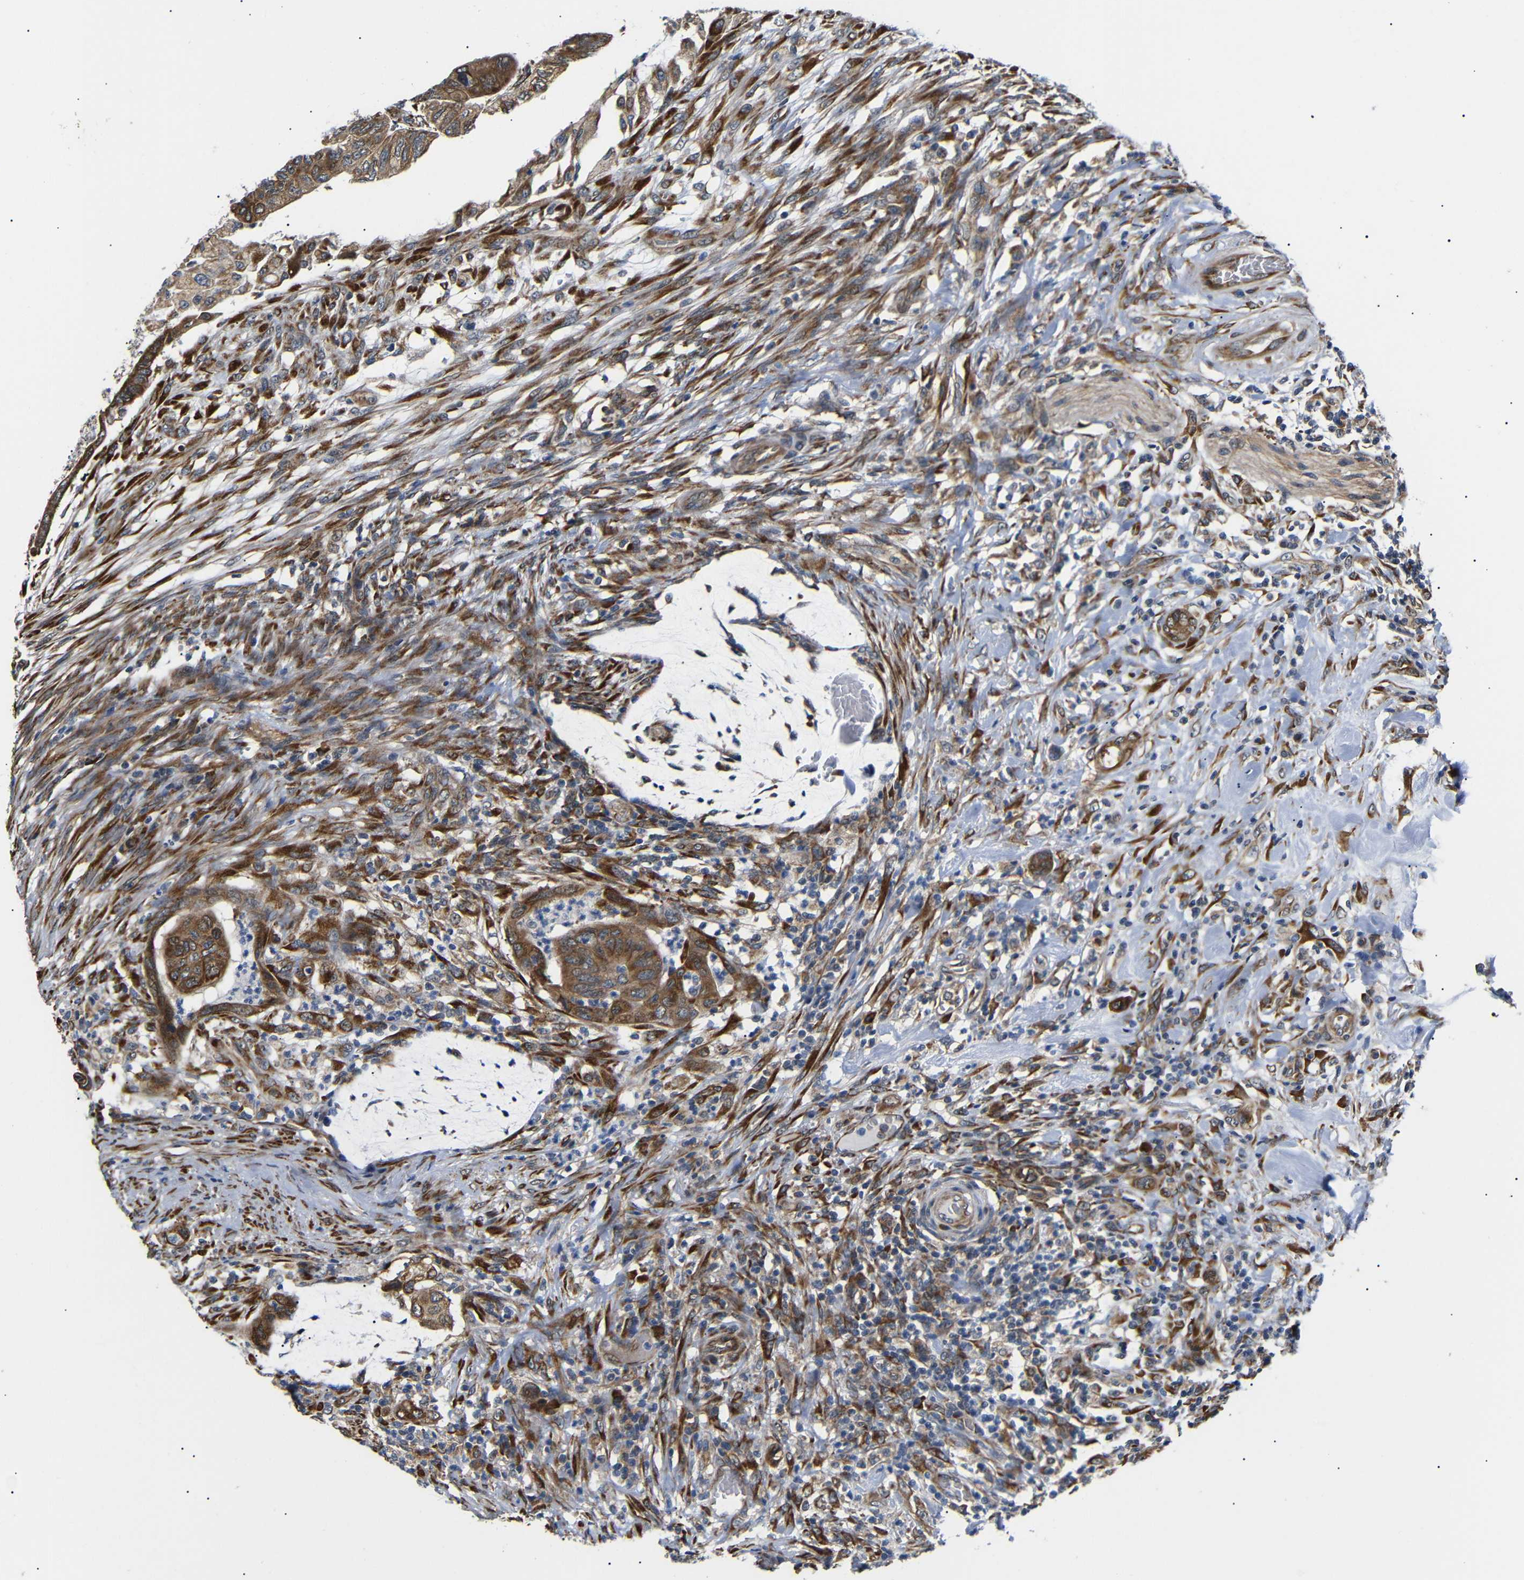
{"staining": {"intensity": "moderate", "quantity": ">75%", "location": "cytoplasmic/membranous"}, "tissue": "colorectal cancer", "cell_type": "Tumor cells", "image_type": "cancer", "snomed": [{"axis": "morphology", "description": "Normal tissue, NOS"}, {"axis": "morphology", "description": "Adenocarcinoma, NOS"}, {"axis": "topography", "description": "Rectum"}, {"axis": "topography", "description": "Peripheral nerve tissue"}], "caption": "This photomicrograph shows colorectal cancer (adenocarcinoma) stained with immunohistochemistry (IHC) to label a protein in brown. The cytoplasmic/membranous of tumor cells show moderate positivity for the protein. Nuclei are counter-stained blue.", "gene": "KANK4", "patient": {"sex": "male", "age": 92}}